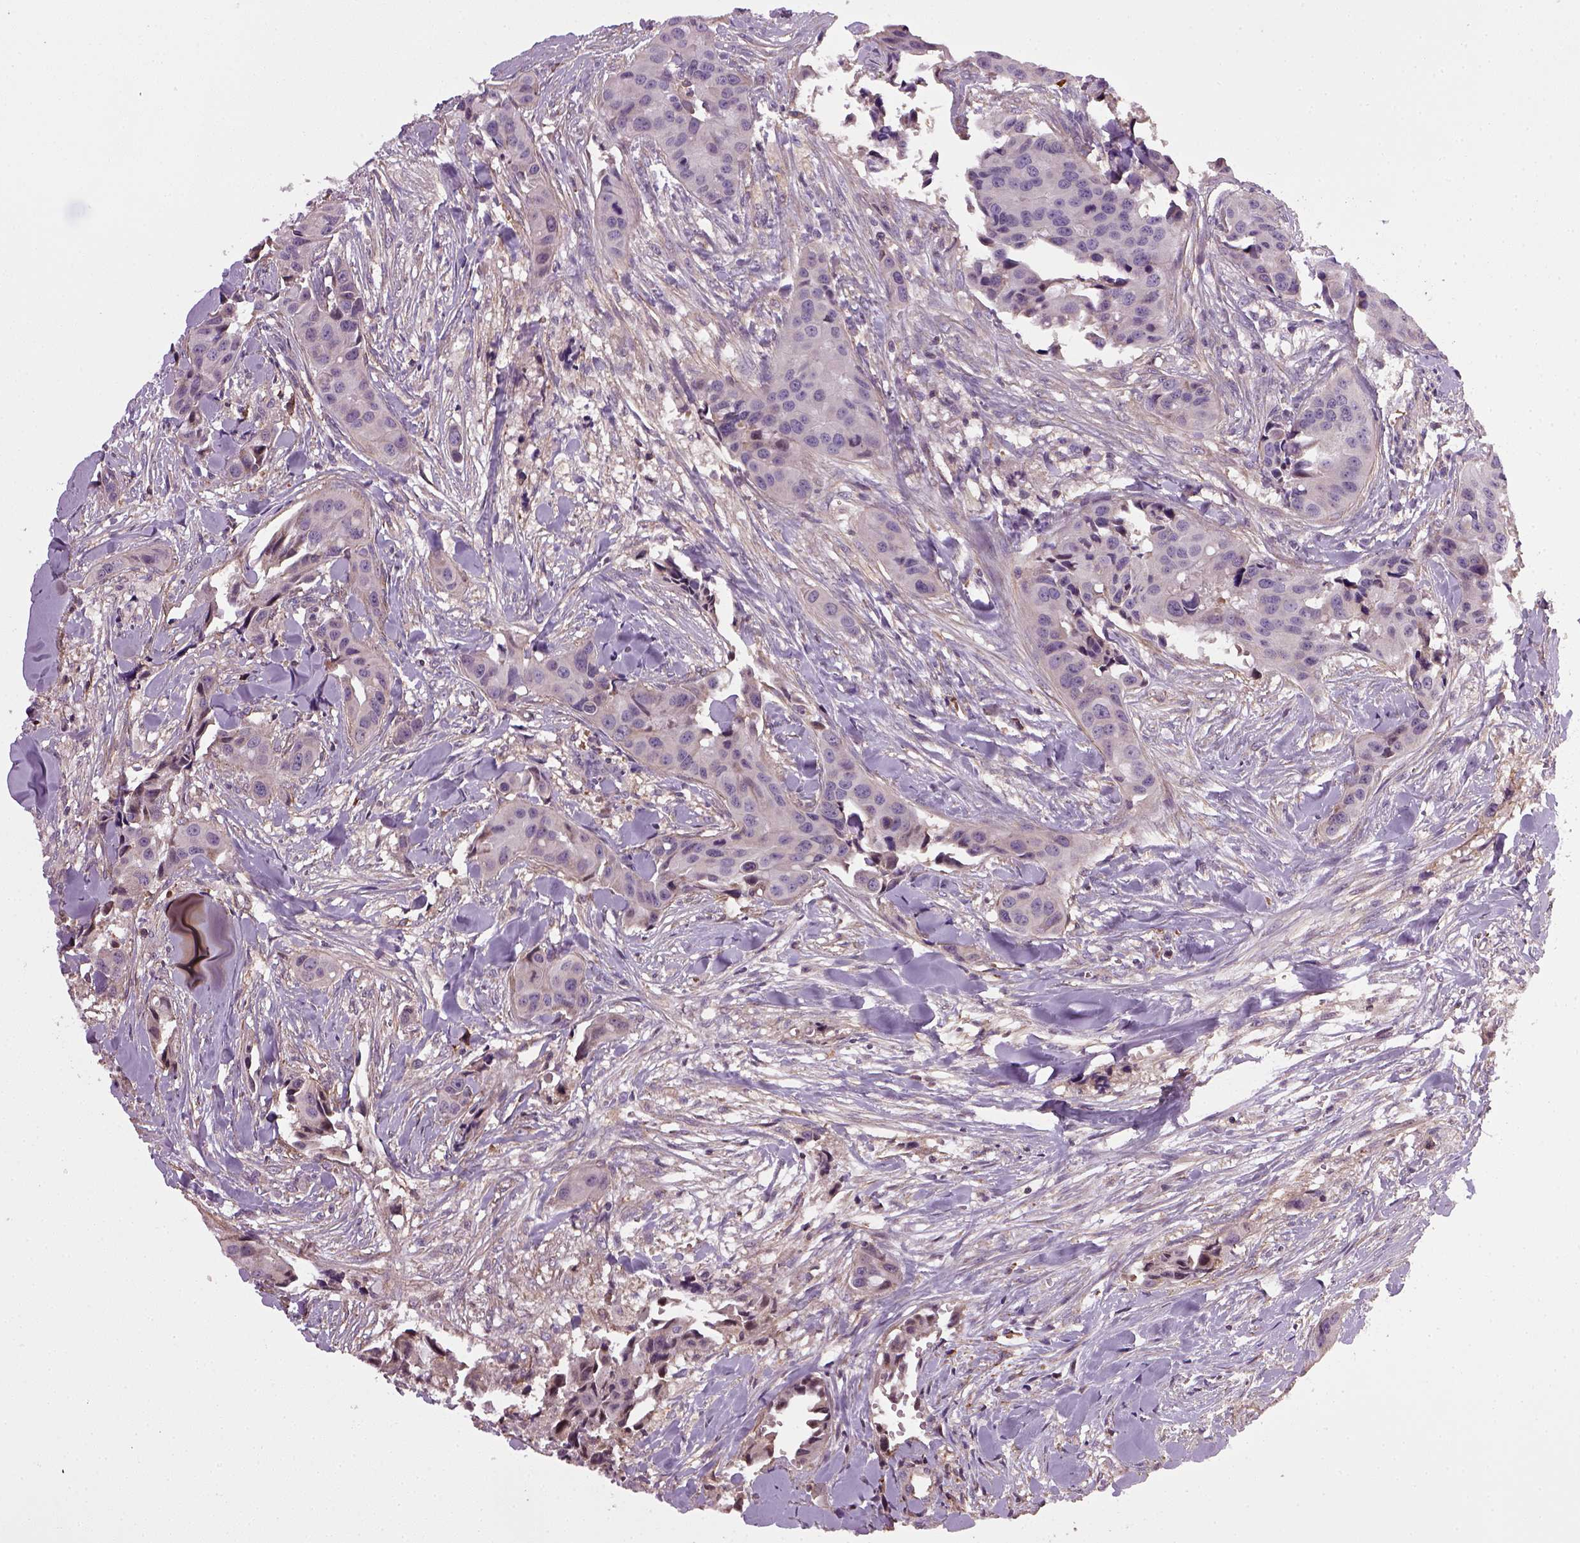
{"staining": {"intensity": "negative", "quantity": "none", "location": "none"}, "tissue": "head and neck cancer", "cell_type": "Tumor cells", "image_type": "cancer", "snomed": [{"axis": "morphology", "description": "Adenocarcinoma, NOS"}, {"axis": "topography", "description": "Head-Neck"}], "caption": "This is an immunohistochemistry (IHC) image of adenocarcinoma (head and neck). There is no staining in tumor cells.", "gene": "TPRG1", "patient": {"sex": "male", "age": 76}}